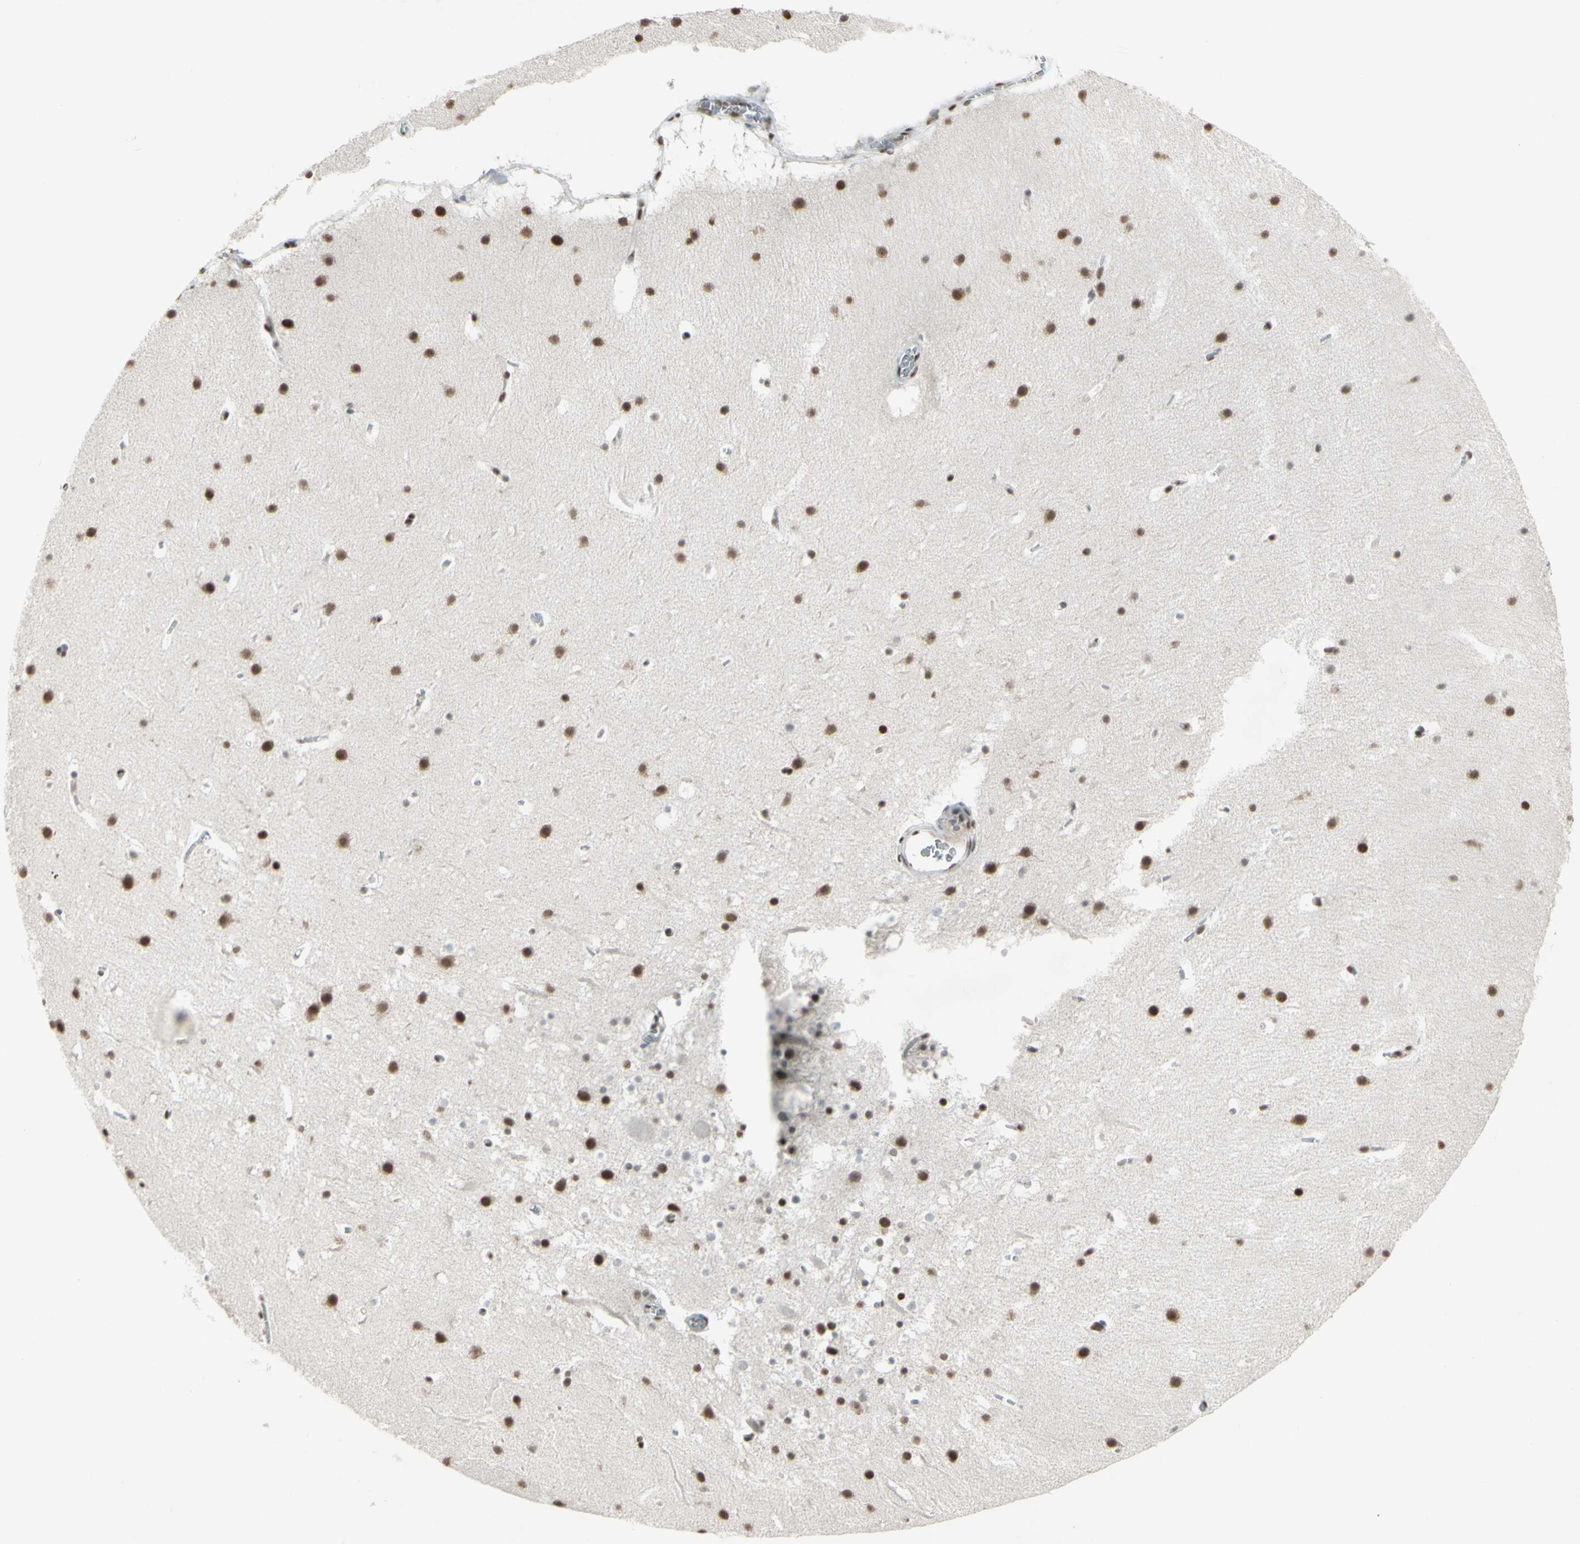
{"staining": {"intensity": "weak", "quantity": "<25%", "location": "nuclear"}, "tissue": "cerebellum", "cell_type": "Cells in granular layer", "image_type": "normal", "snomed": [{"axis": "morphology", "description": "Normal tissue, NOS"}, {"axis": "topography", "description": "Cerebellum"}], "caption": "This is an immunohistochemistry (IHC) photomicrograph of benign human cerebellum. There is no expression in cells in granular layer.", "gene": "TRIM28", "patient": {"sex": "male", "age": 45}}